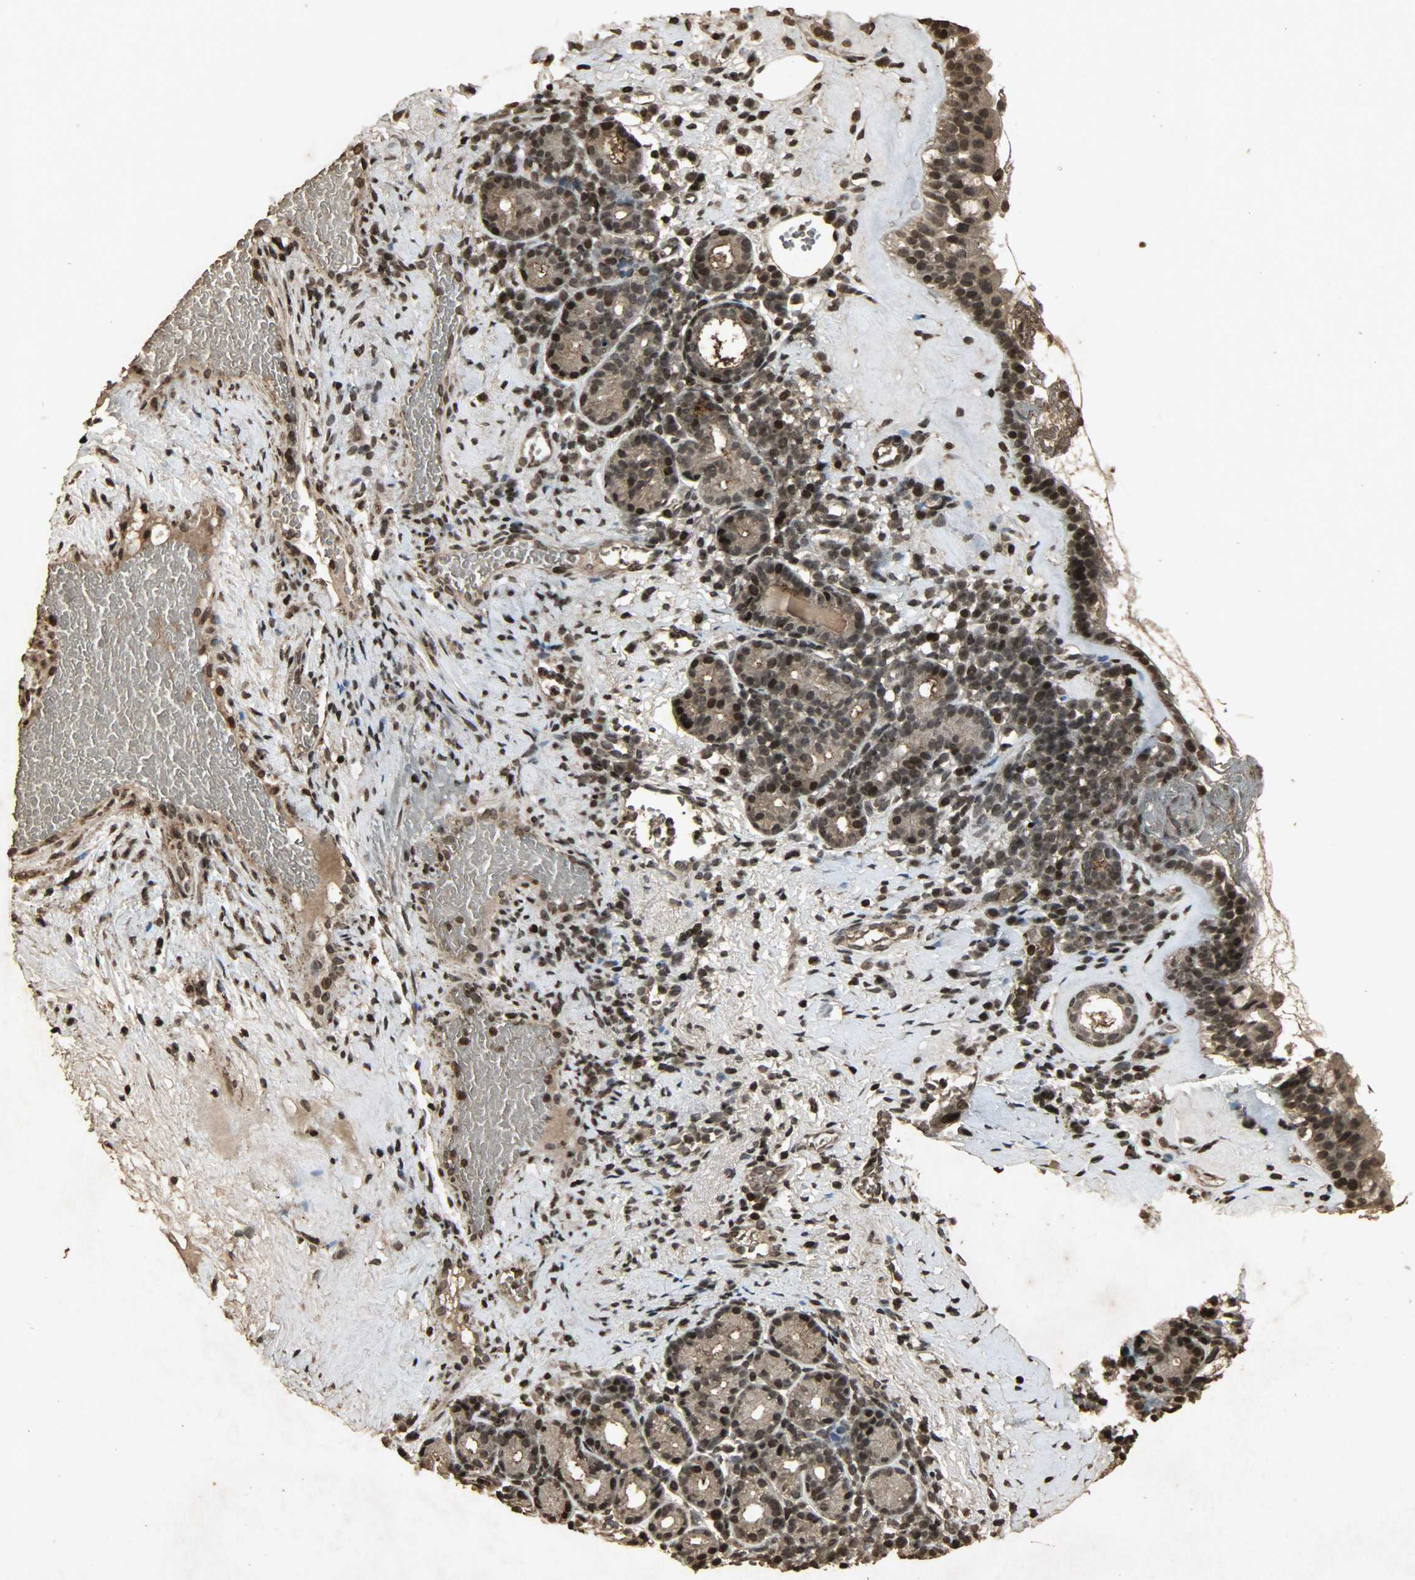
{"staining": {"intensity": "strong", "quantity": ">75%", "location": "cytoplasmic/membranous,nuclear"}, "tissue": "nasopharynx", "cell_type": "Respiratory epithelial cells", "image_type": "normal", "snomed": [{"axis": "morphology", "description": "Normal tissue, NOS"}, {"axis": "morphology", "description": "Inflammation, NOS"}, {"axis": "topography", "description": "Nasopharynx"}], "caption": "Human nasopharynx stained for a protein (brown) exhibits strong cytoplasmic/membranous,nuclear positive positivity in approximately >75% of respiratory epithelial cells.", "gene": "PPP3R1", "patient": {"sex": "female", "age": 55}}